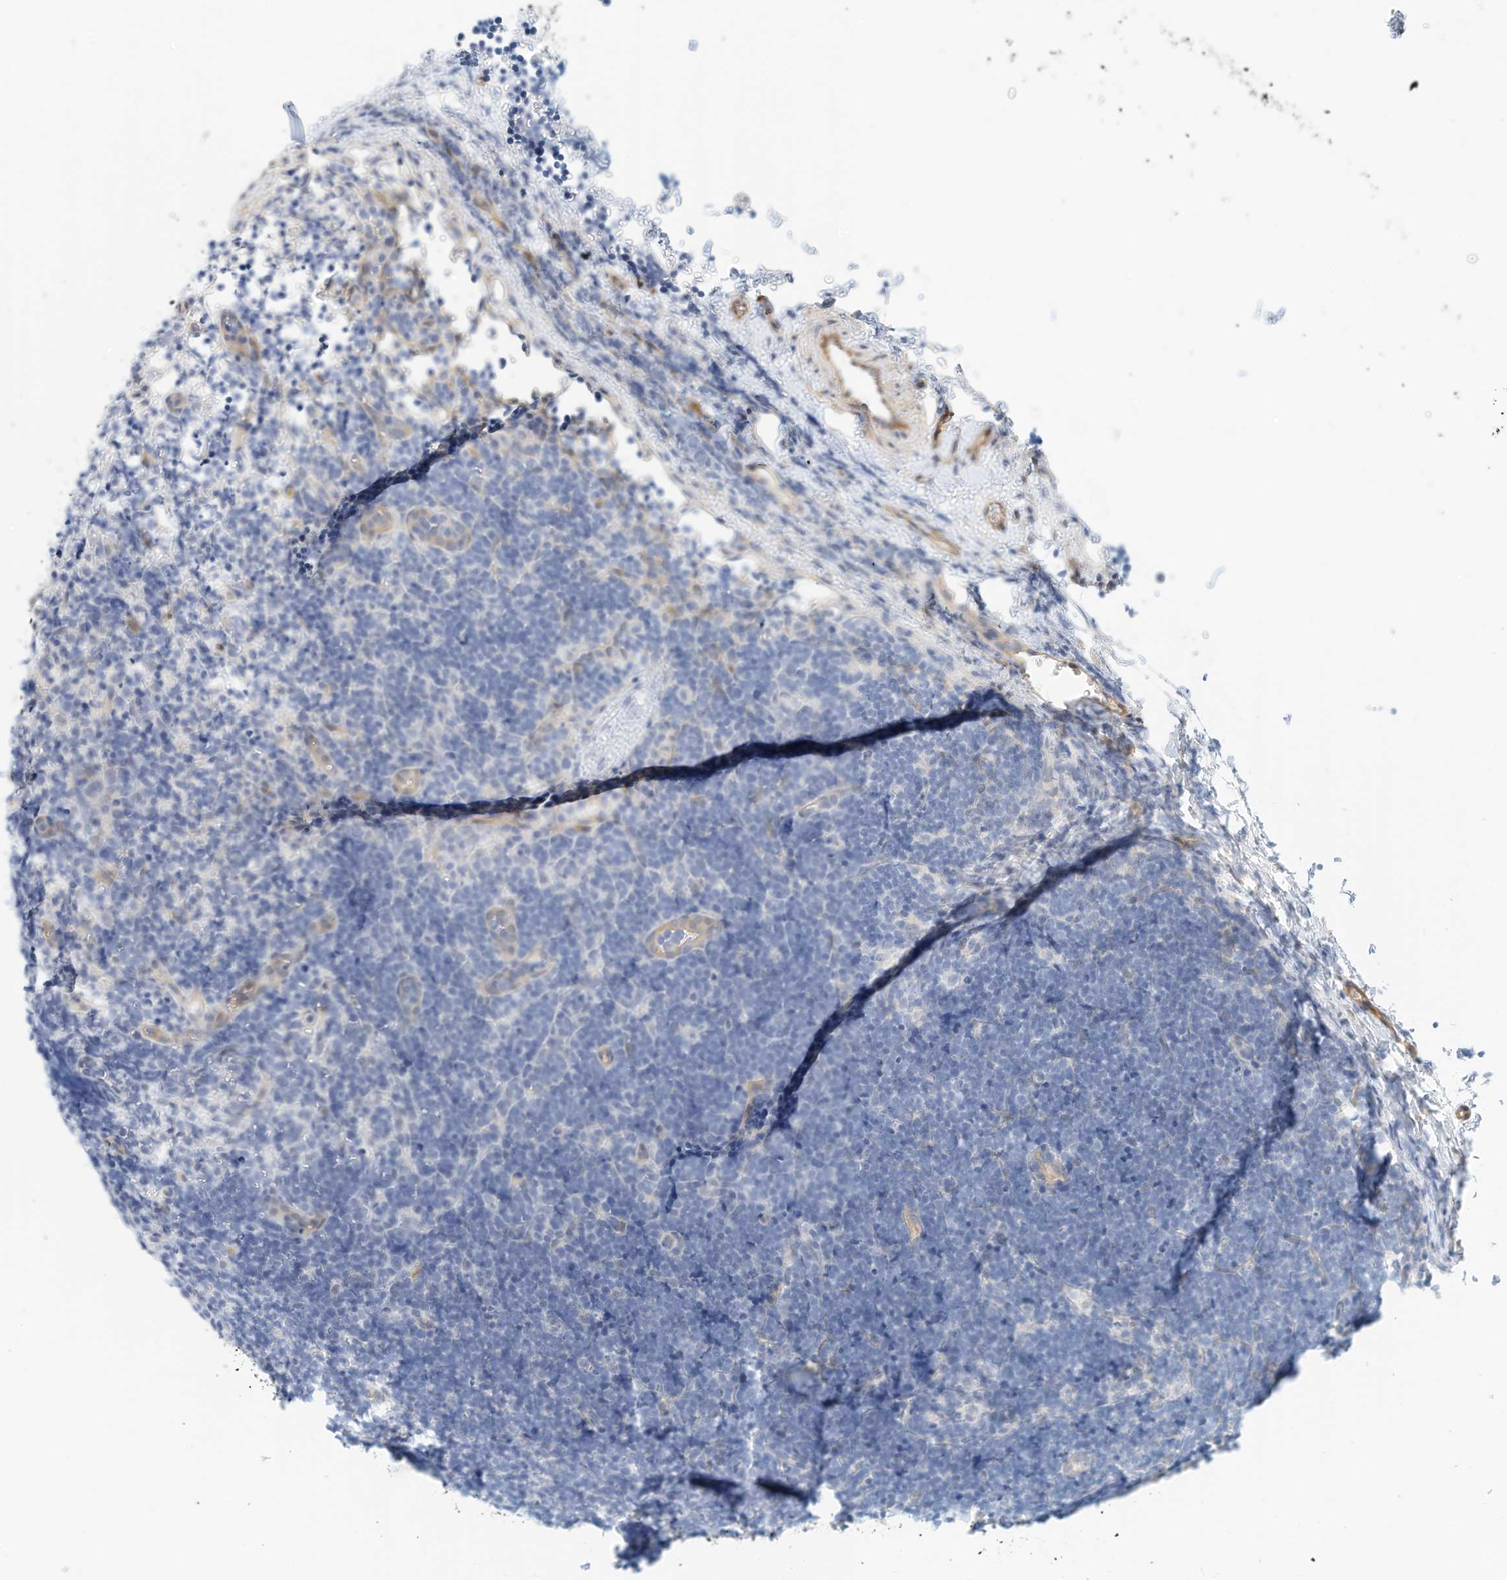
{"staining": {"intensity": "negative", "quantity": "none", "location": "none"}, "tissue": "lymphoma", "cell_type": "Tumor cells", "image_type": "cancer", "snomed": [{"axis": "morphology", "description": "Malignant lymphoma, non-Hodgkin's type, High grade"}, {"axis": "topography", "description": "Lymph node"}], "caption": "This is an immunohistochemistry (IHC) micrograph of lymphoma. There is no positivity in tumor cells.", "gene": "ARHGAP28", "patient": {"sex": "male", "age": 13}}